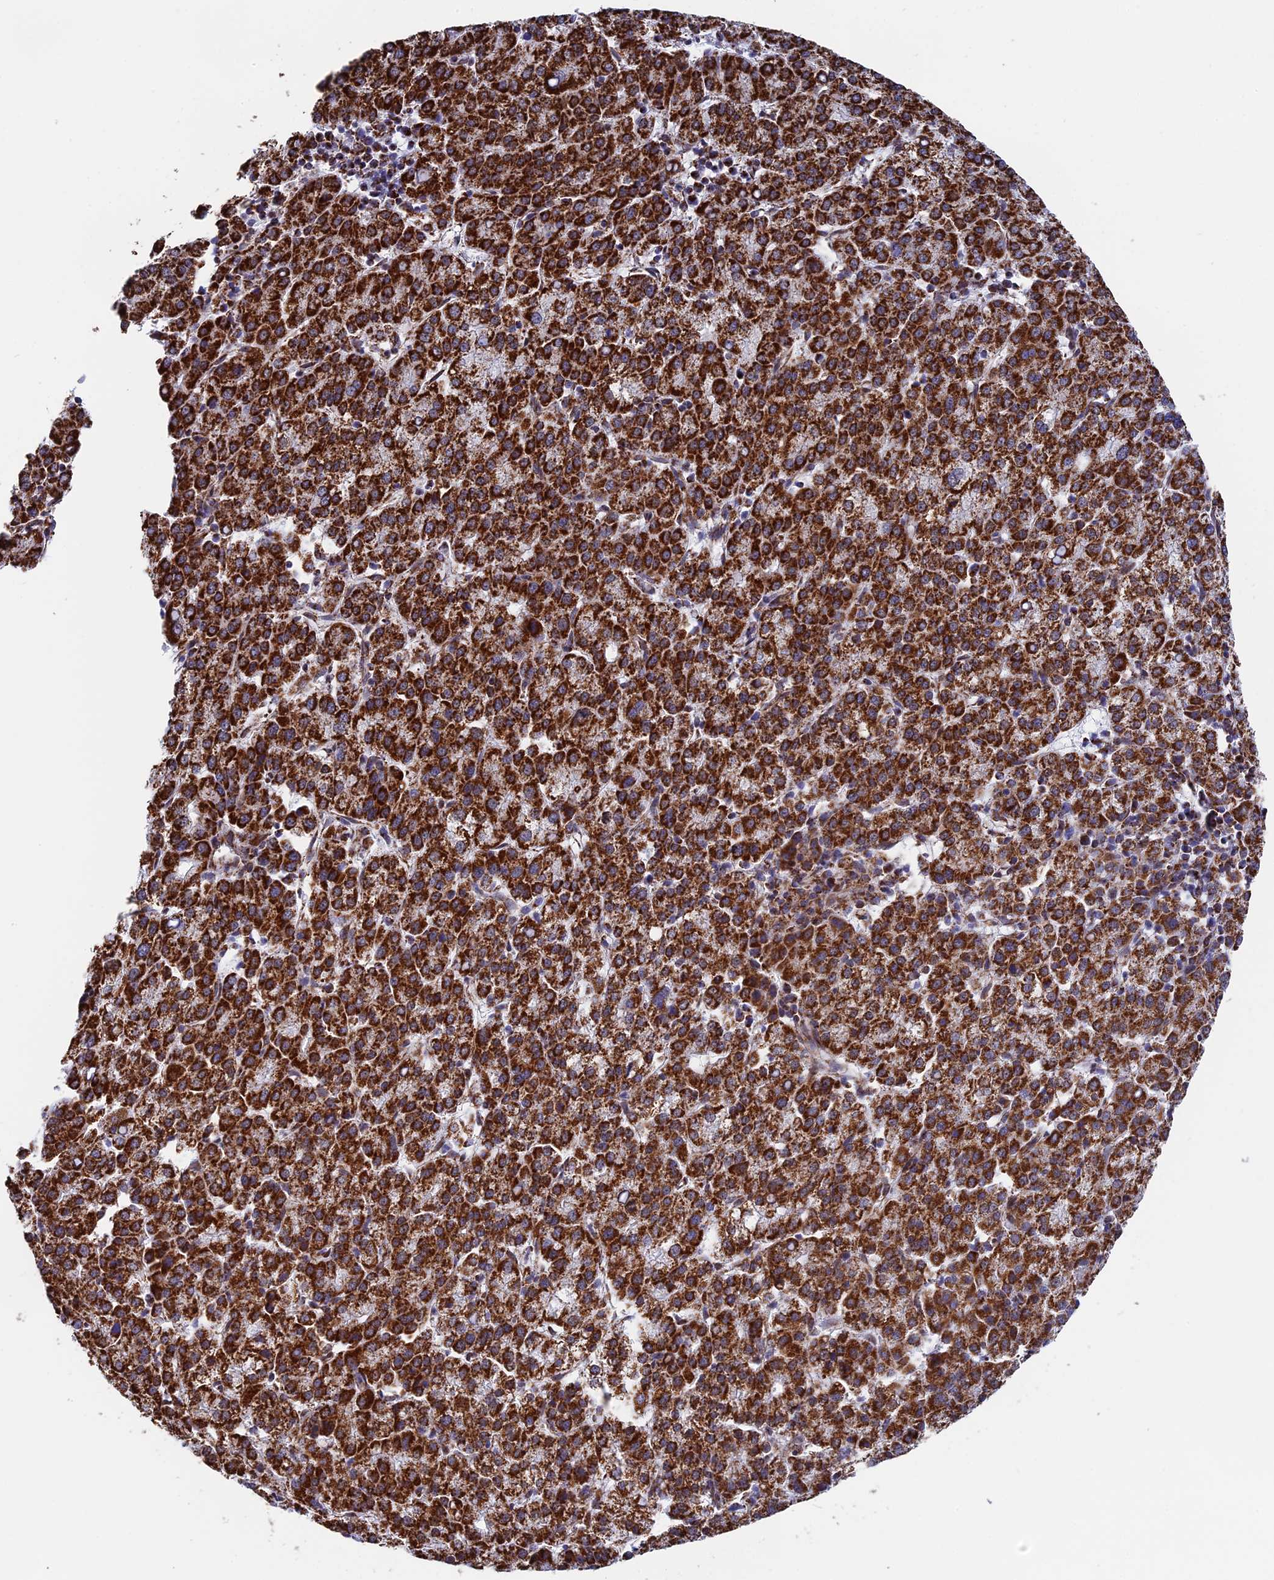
{"staining": {"intensity": "strong", "quantity": ">75%", "location": "cytoplasmic/membranous"}, "tissue": "liver cancer", "cell_type": "Tumor cells", "image_type": "cancer", "snomed": [{"axis": "morphology", "description": "Carcinoma, Hepatocellular, NOS"}, {"axis": "topography", "description": "Liver"}], "caption": "Protein staining of liver hepatocellular carcinoma tissue exhibits strong cytoplasmic/membranous expression in approximately >75% of tumor cells. Nuclei are stained in blue.", "gene": "CDC16", "patient": {"sex": "female", "age": 58}}